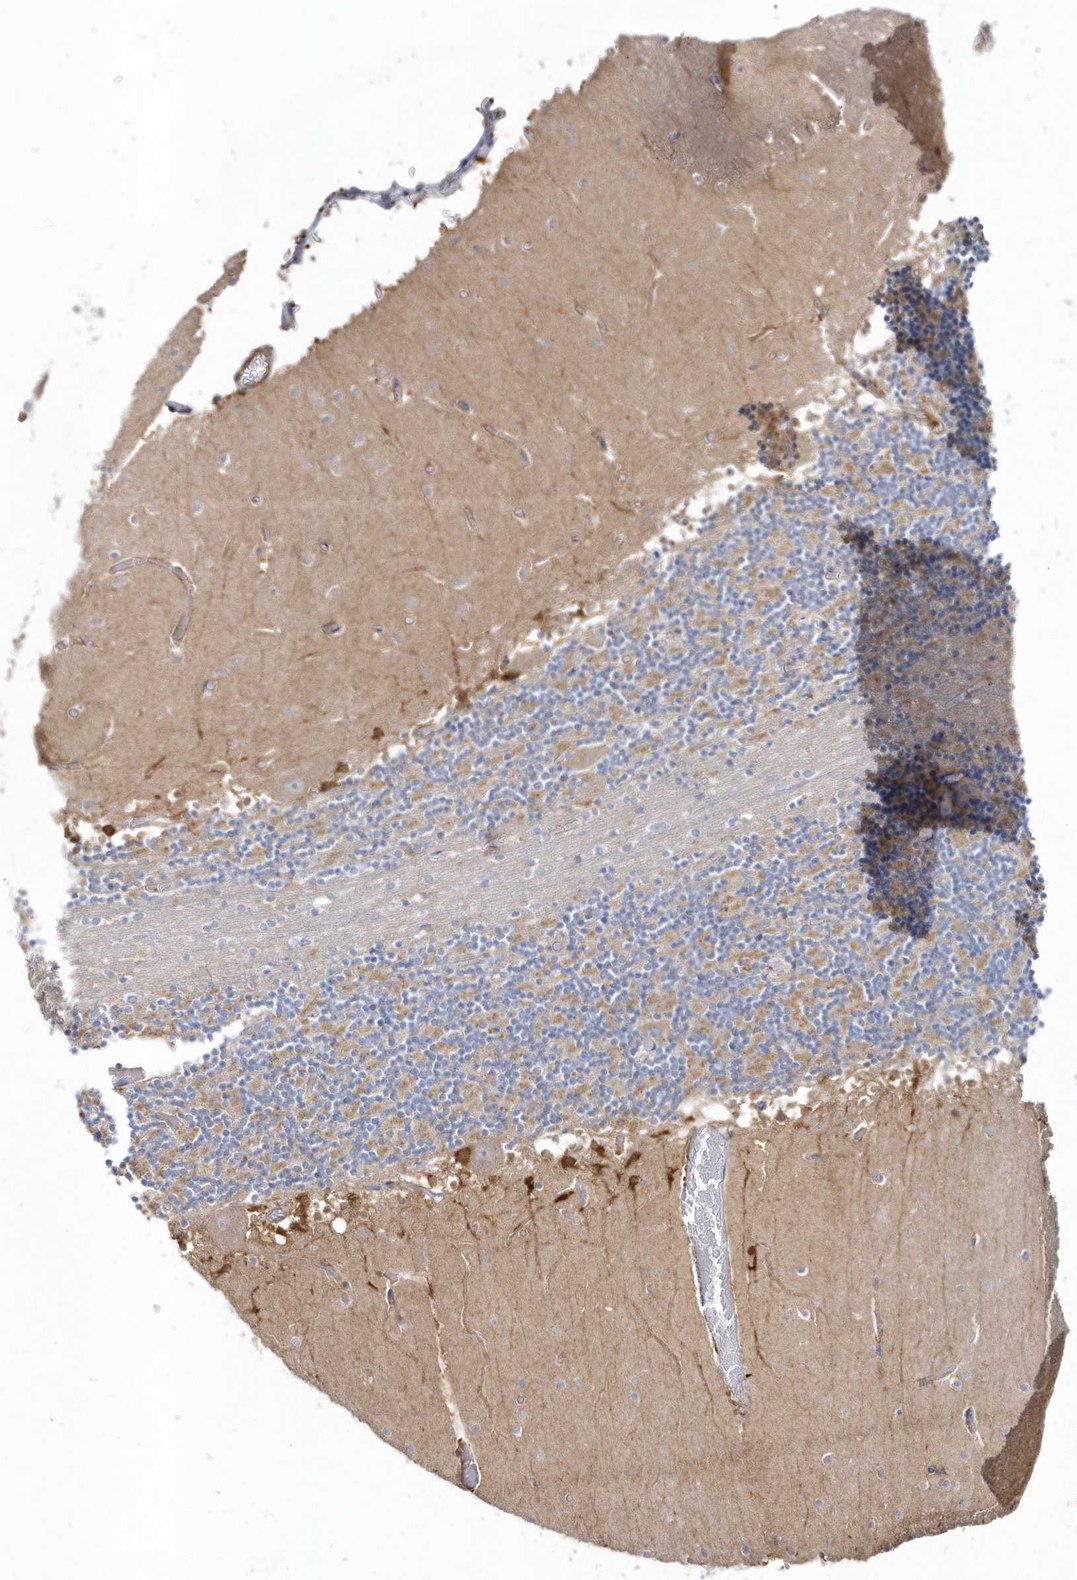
{"staining": {"intensity": "weak", "quantity": "25%-75%", "location": "cytoplasmic/membranous"}, "tissue": "cerebellum", "cell_type": "Cells in granular layer", "image_type": "normal", "snomed": [{"axis": "morphology", "description": "Normal tissue, NOS"}, {"axis": "topography", "description": "Cerebellum"}], "caption": "Cerebellum stained with immunohistochemistry reveals weak cytoplasmic/membranous positivity in about 25%-75% of cells in granular layer.", "gene": "LEXM", "patient": {"sex": "female", "age": 28}}